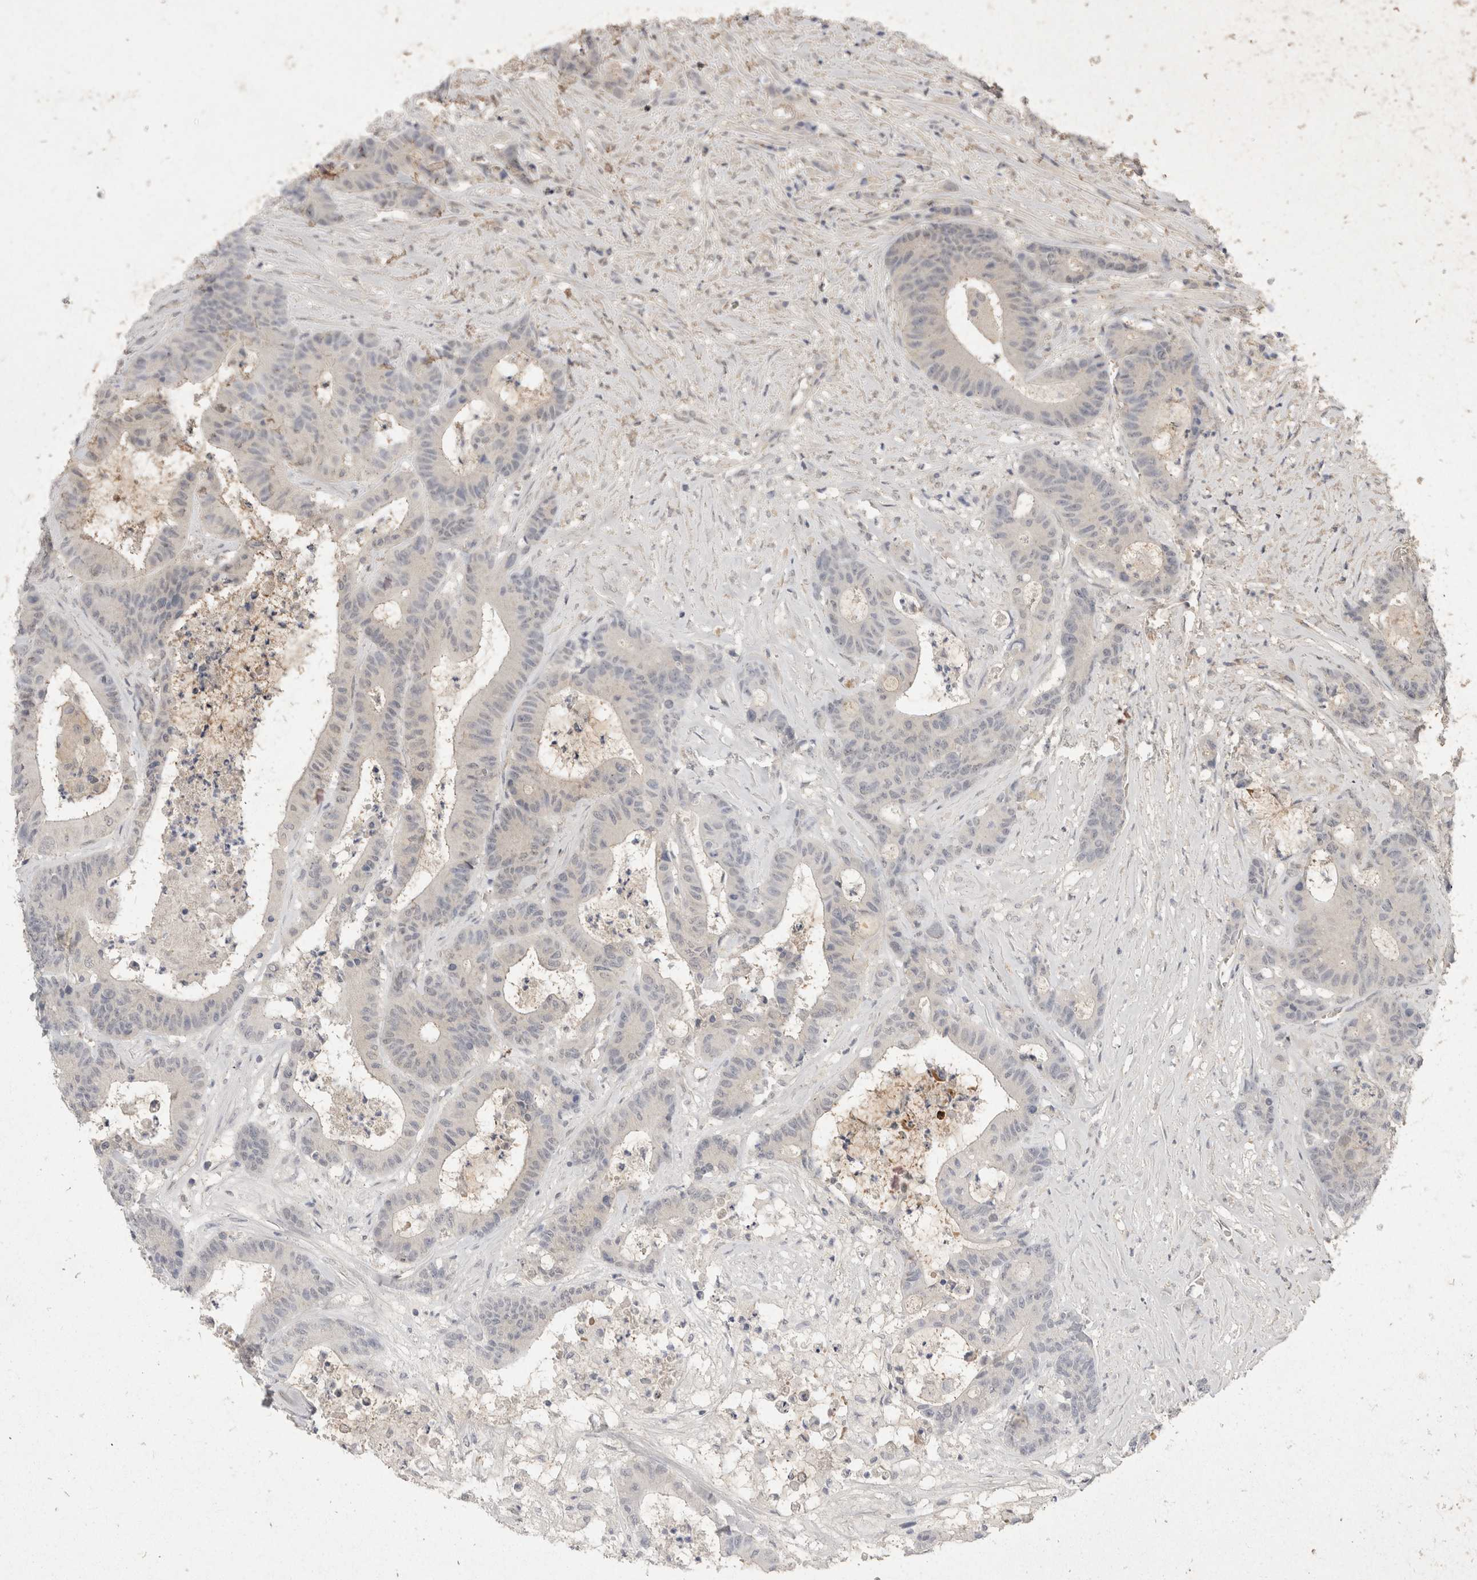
{"staining": {"intensity": "negative", "quantity": "none", "location": "none"}, "tissue": "colorectal cancer", "cell_type": "Tumor cells", "image_type": "cancer", "snomed": [{"axis": "morphology", "description": "Adenocarcinoma, NOS"}, {"axis": "topography", "description": "Colon"}], "caption": "An image of human colorectal cancer is negative for staining in tumor cells. (Brightfield microscopy of DAB immunohistochemistry (IHC) at high magnification).", "gene": "TOM1L2", "patient": {"sex": "female", "age": 84}}